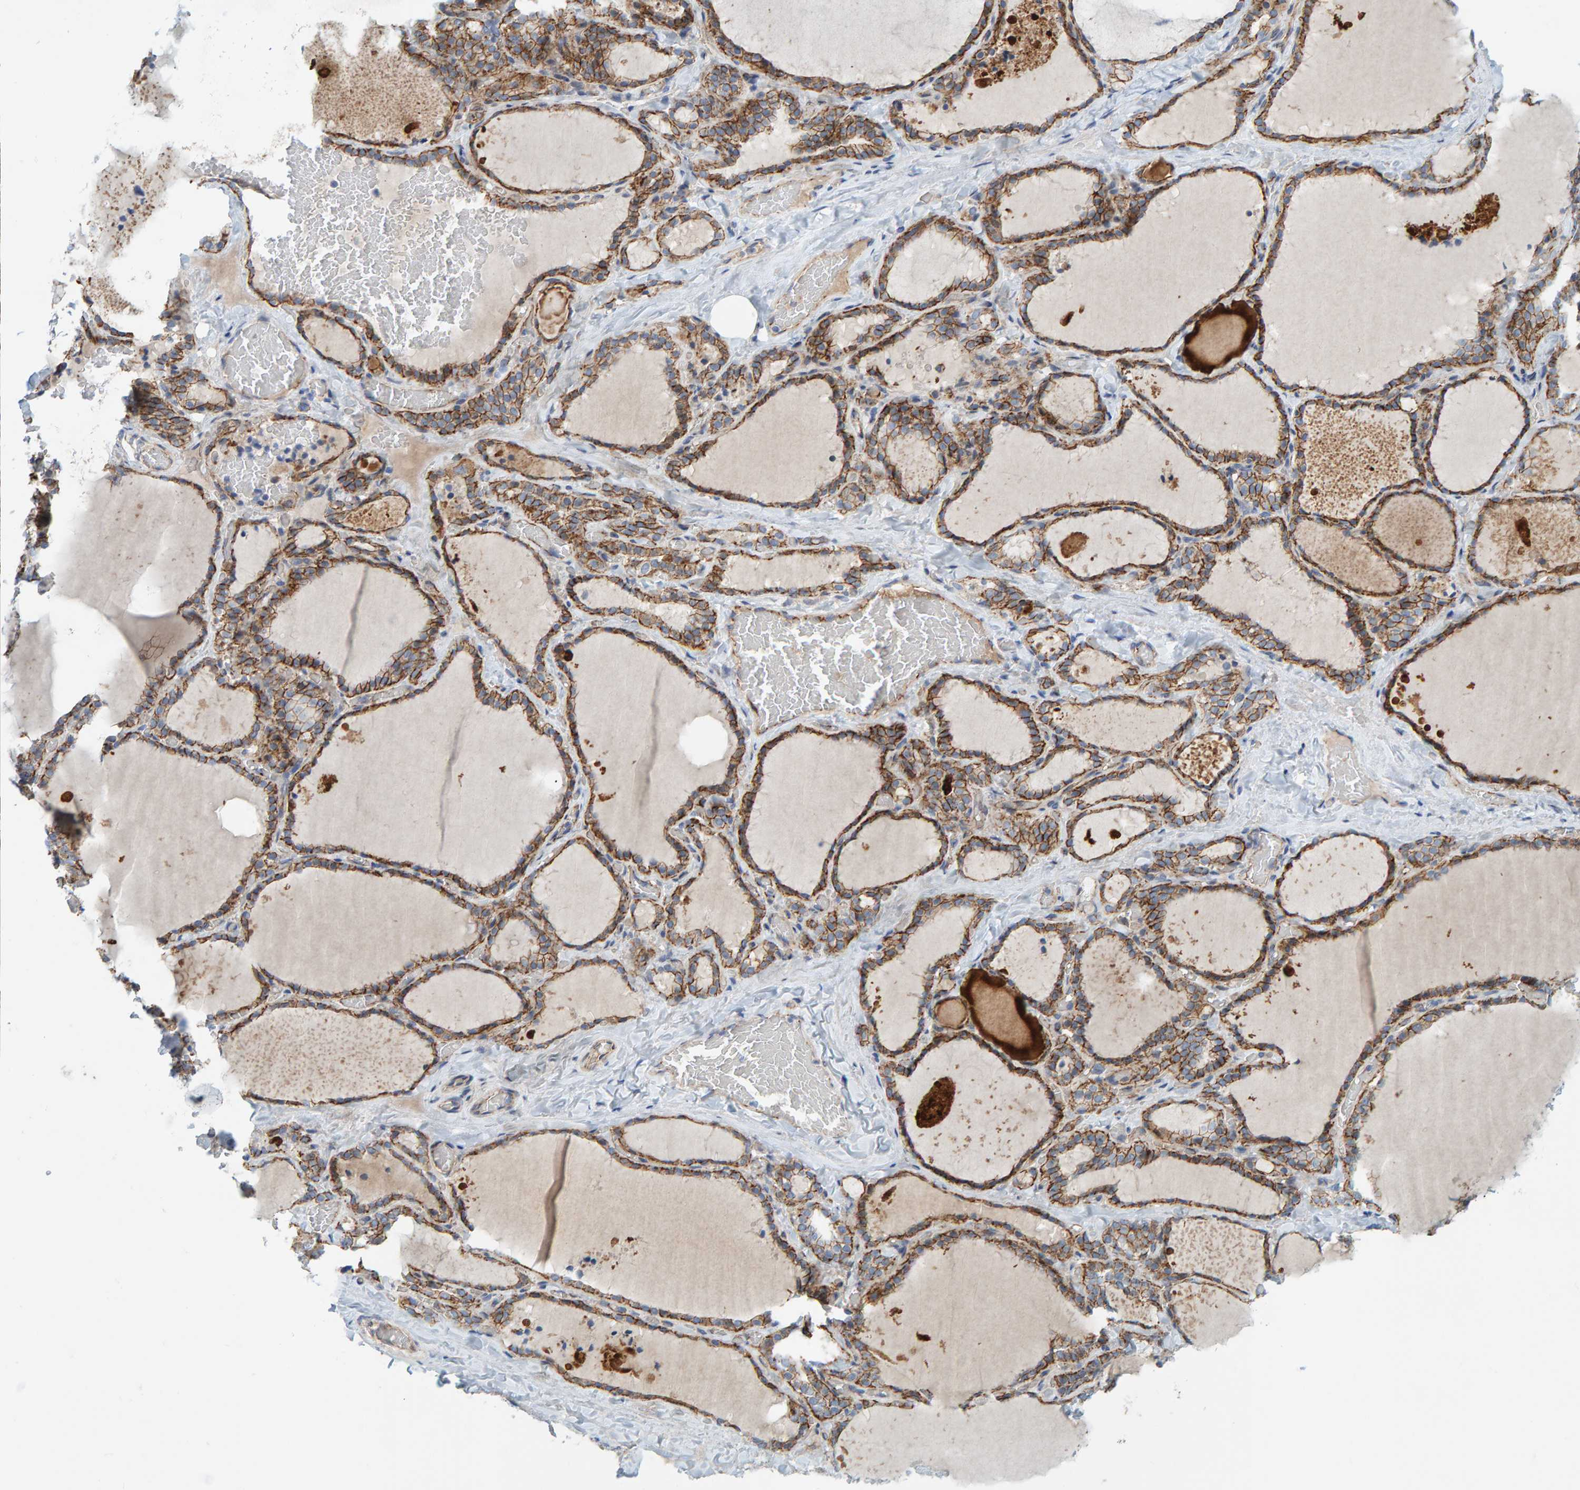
{"staining": {"intensity": "moderate", "quantity": ">75%", "location": "cytoplasmic/membranous"}, "tissue": "thyroid gland", "cell_type": "Glandular cells", "image_type": "normal", "snomed": [{"axis": "morphology", "description": "Normal tissue, NOS"}, {"axis": "topography", "description": "Thyroid gland"}], "caption": "Protein expression analysis of benign thyroid gland exhibits moderate cytoplasmic/membranous staining in approximately >75% of glandular cells.", "gene": "KRBA2", "patient": {"sex": "female", "age": 22}}